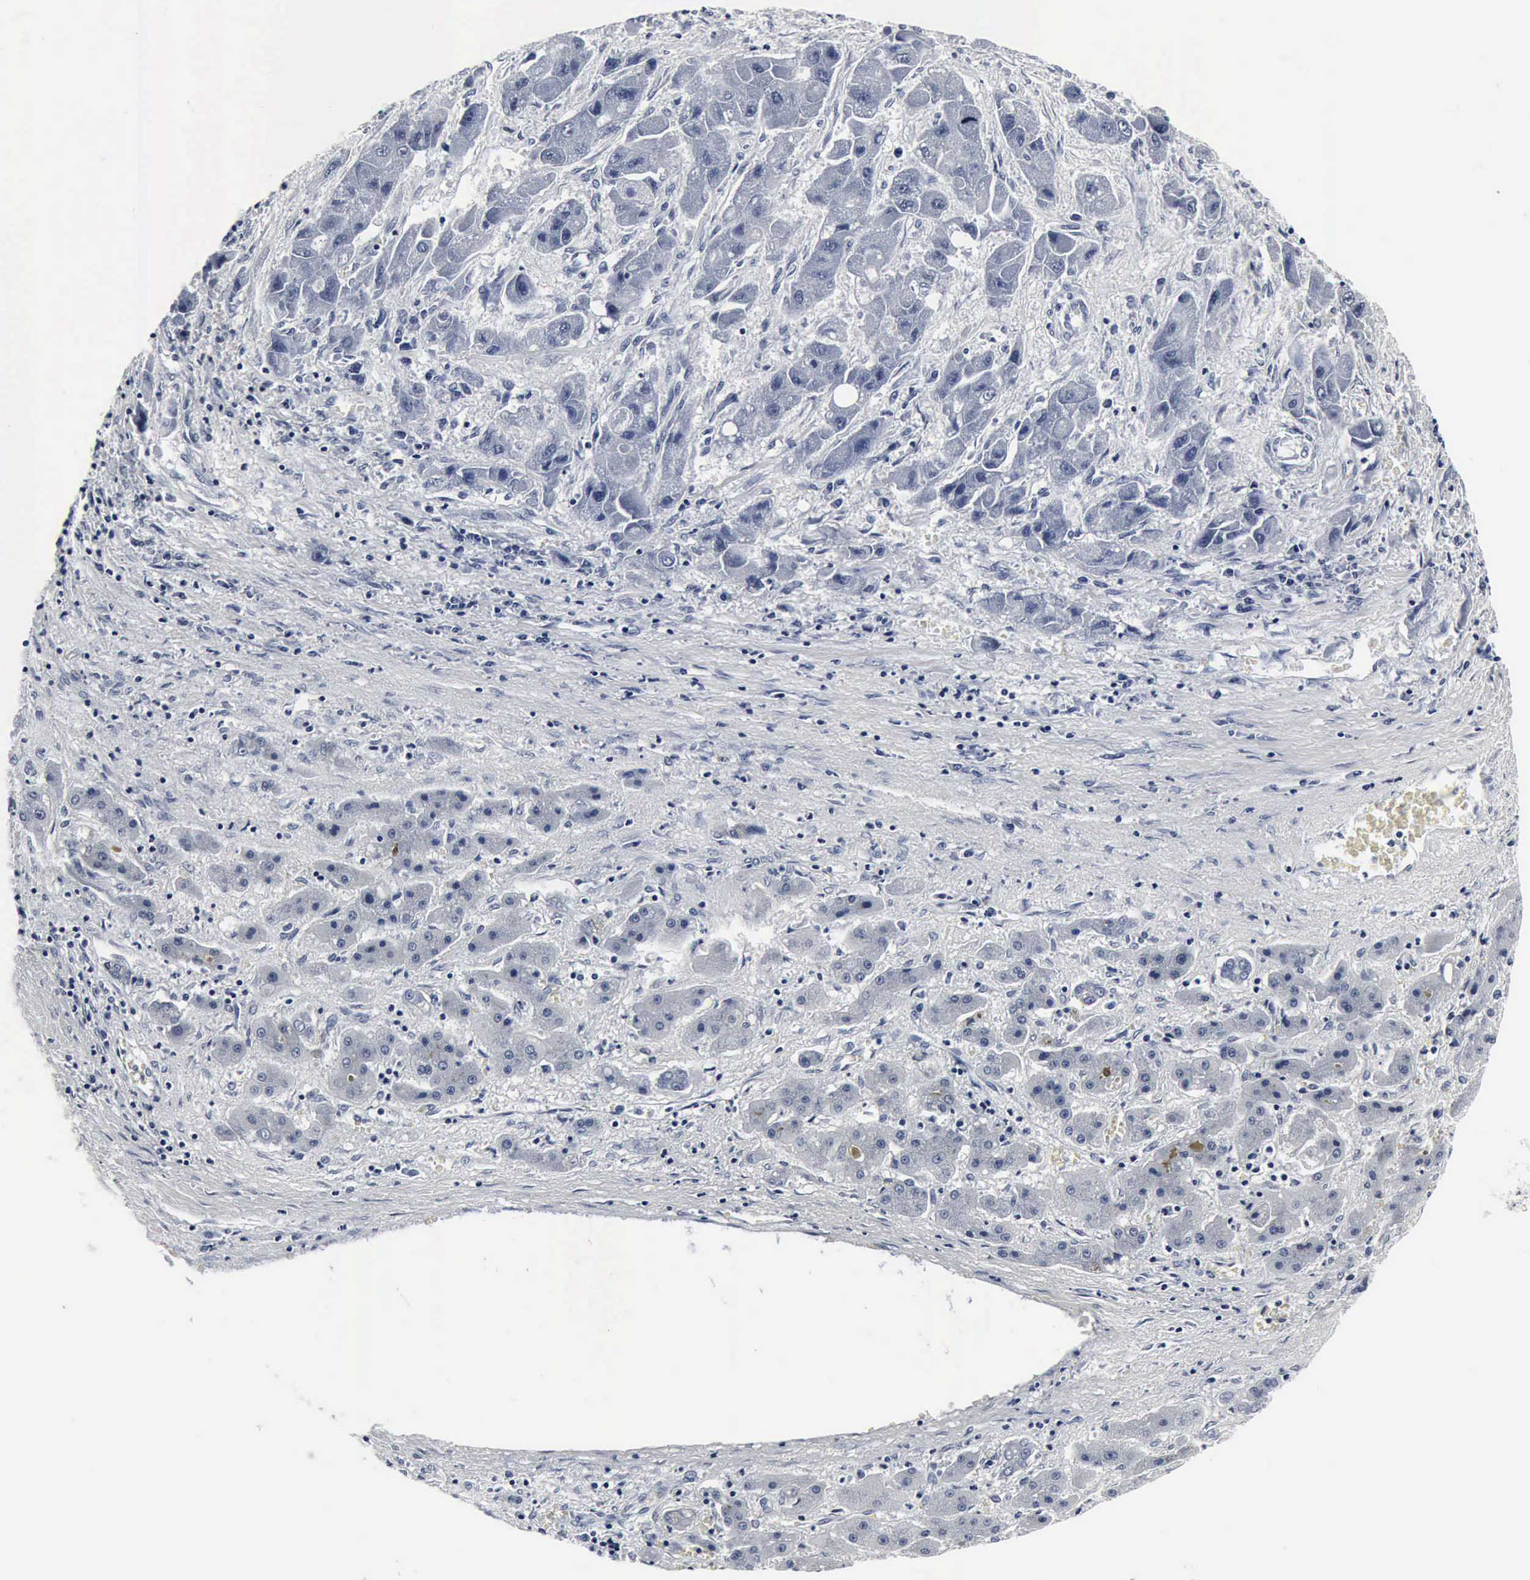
{"staining": {"intensity": "negative", "quantity": "none", "location": "none"}, "tissue": "liver cancer", "cell_type": "Tumor cells", "image_type": "cancer", "snomed": [{"axis": "morphology", "description": "Carcinoma, Hepatocellular, NOS"}, {"axis": "topography", "description": "Liver"}], "caption": "Photomicrograph shows no protein expression in tumor cells of liver hepatocellular carcinoma tissue.", "gene": "SNAP25", "patient": {"sex": "male", "age": 24}}